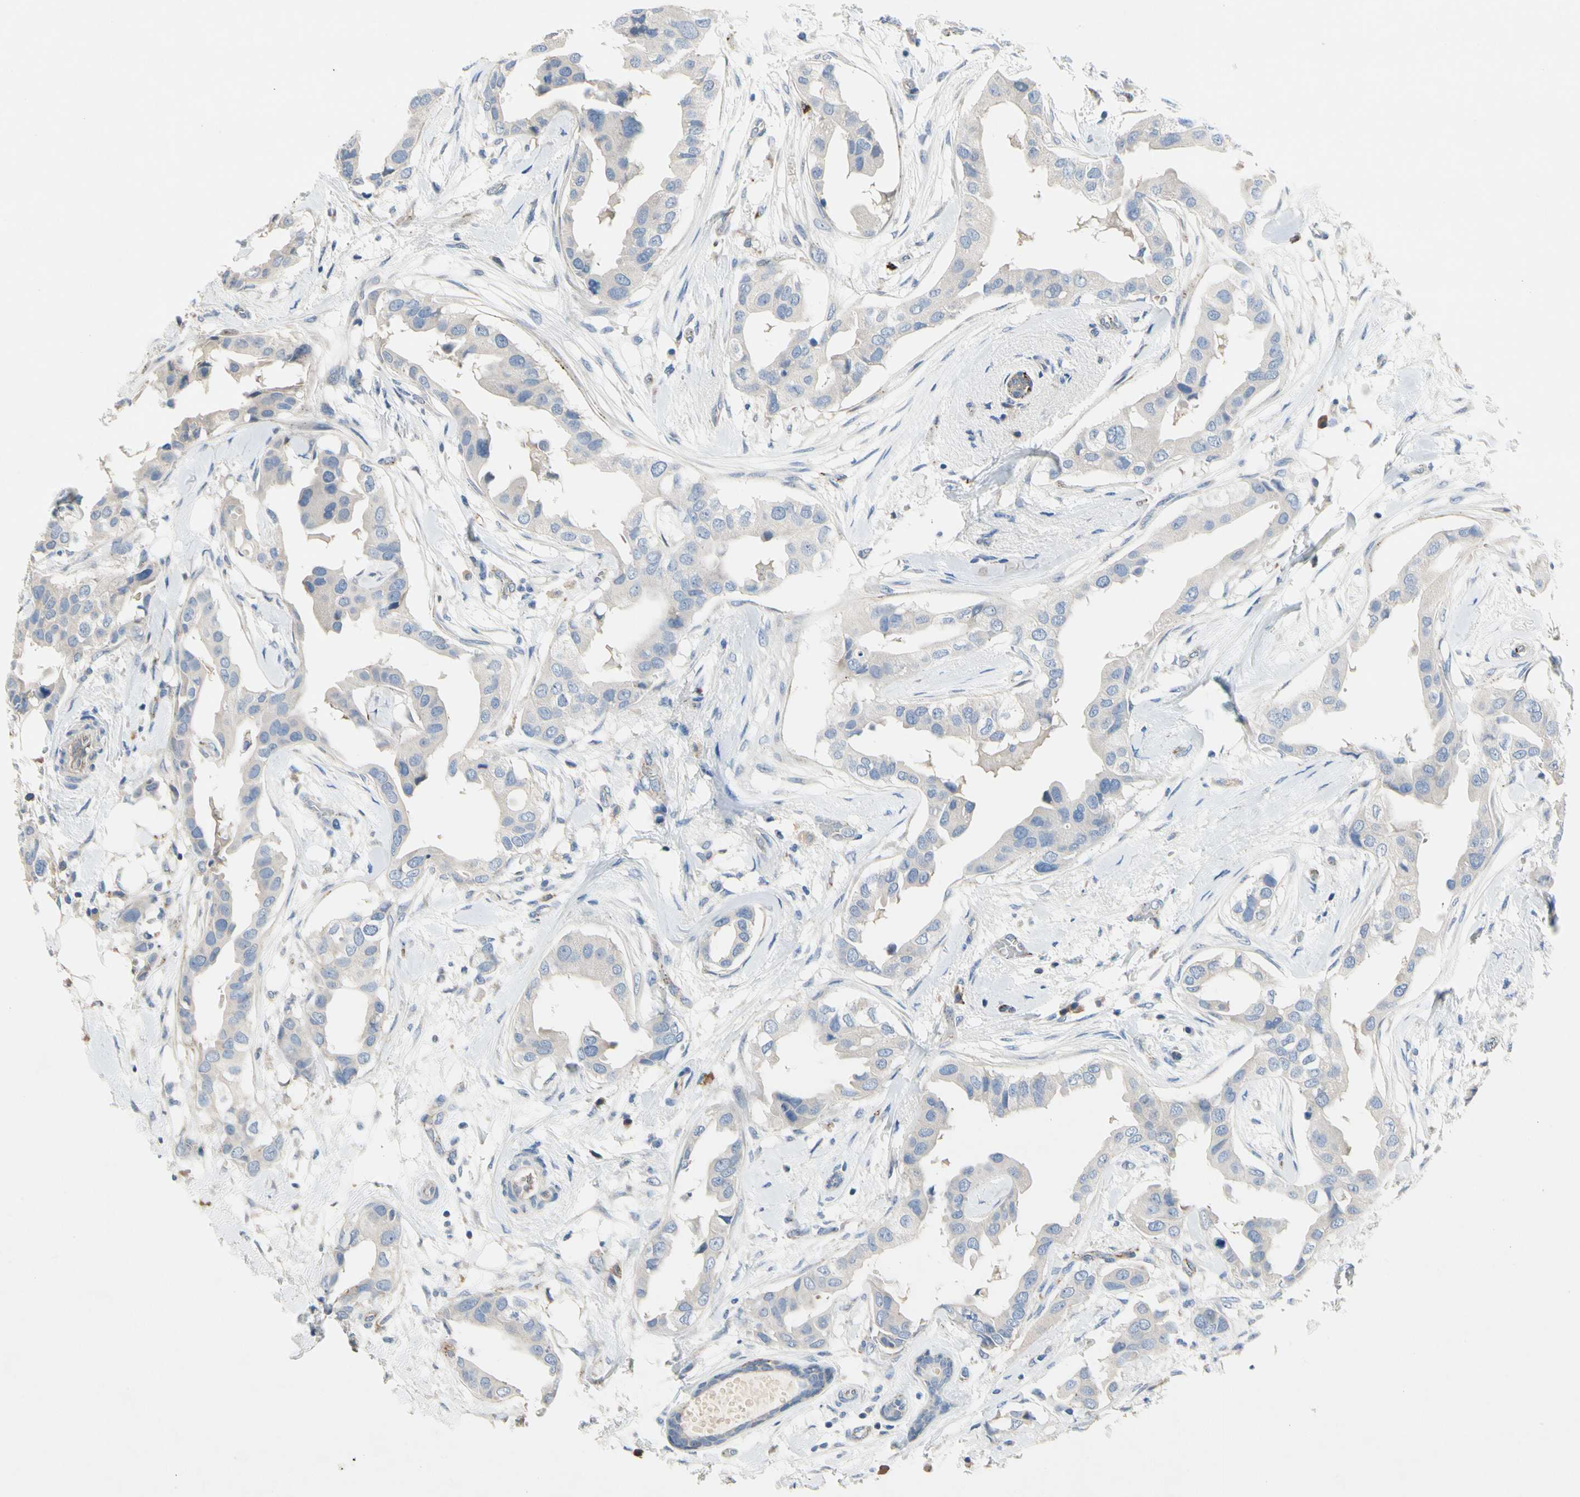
{"staining": {"intensity": "negative", "quantity": "none", "location": "none"}, "tissue": "breast cancer", "cell_type": "Tumor cells", "image_type": "cancer", "snomed": [{"axis": "morphology", "description": "Duct carcinoma"}, {"axis": "topography", "description": "Breast"}], "caption": "Histopathology image shows no protein positivity in tumor cells of breast invasive ductal carcinoma tissue. The staining was performed using DAB (3,3'-diaminobenzidine) to visualize the protein expression in brown, while the nuclei were stained in blue with hematoxylin (Magnification: 20x).", "gene": "RETSAT", "patient": {"sex": "female", "age": 40}}